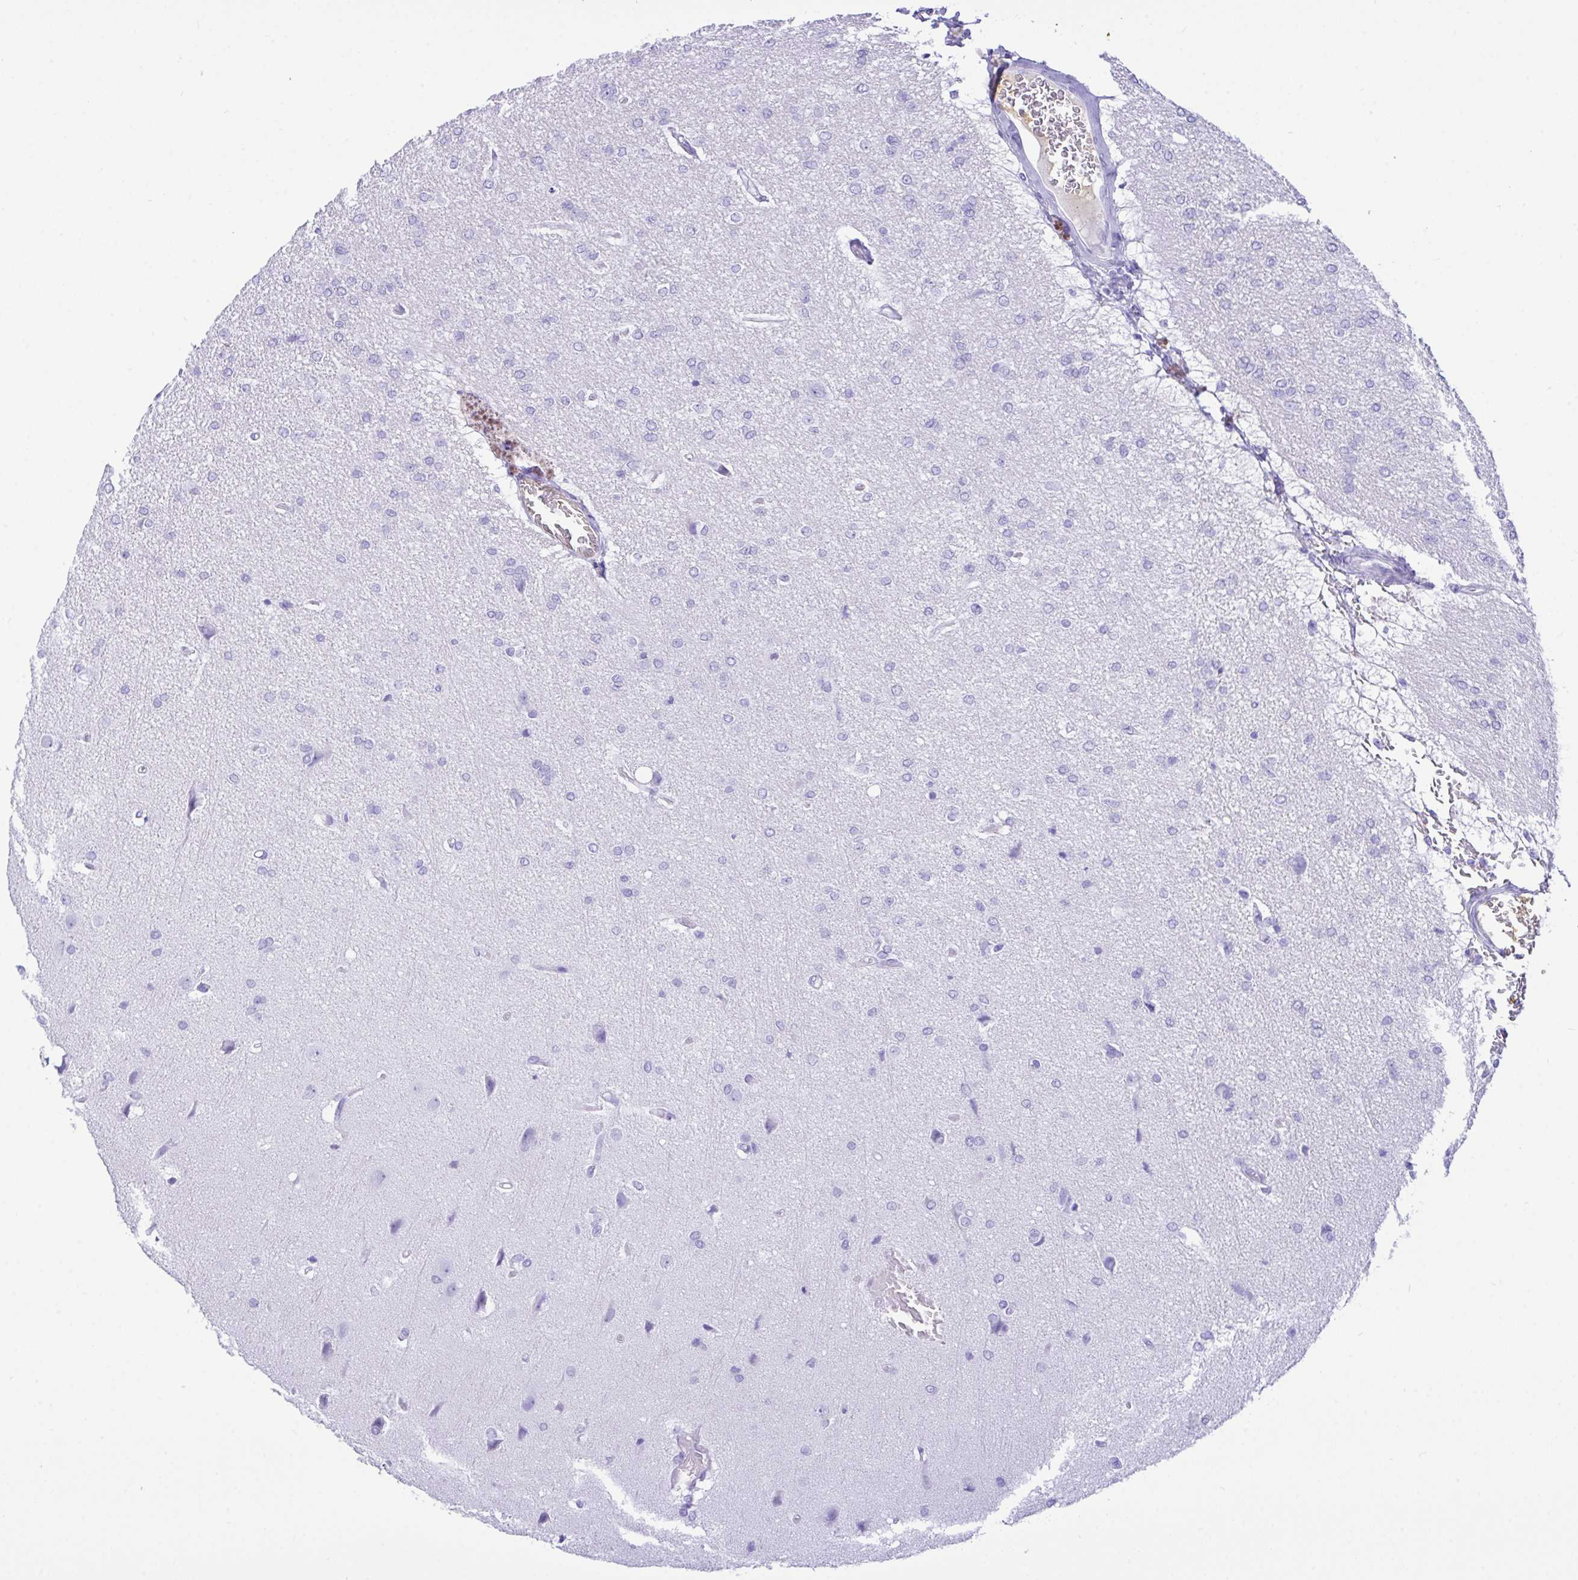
{"staining": {"intensity": "negative", "quantity": "none", "location": "none"}, "tissue": "glioma", "cell_type": "Tumor cells", "image_type": "cancer", "snomed": [{"axis": "morphology", "description": "Glioma, malignant, Low grade"}, {"axis": "topography", "description": "Brain"}], "caption": "IHC histopathology image of neoplastic tissue: human low-grade glioma (malignant) stained with DAB demonstrates no significant protein staining in tumor cells.", "gene": "BEST4", "patient": {"sex": "male", "age": 26}}